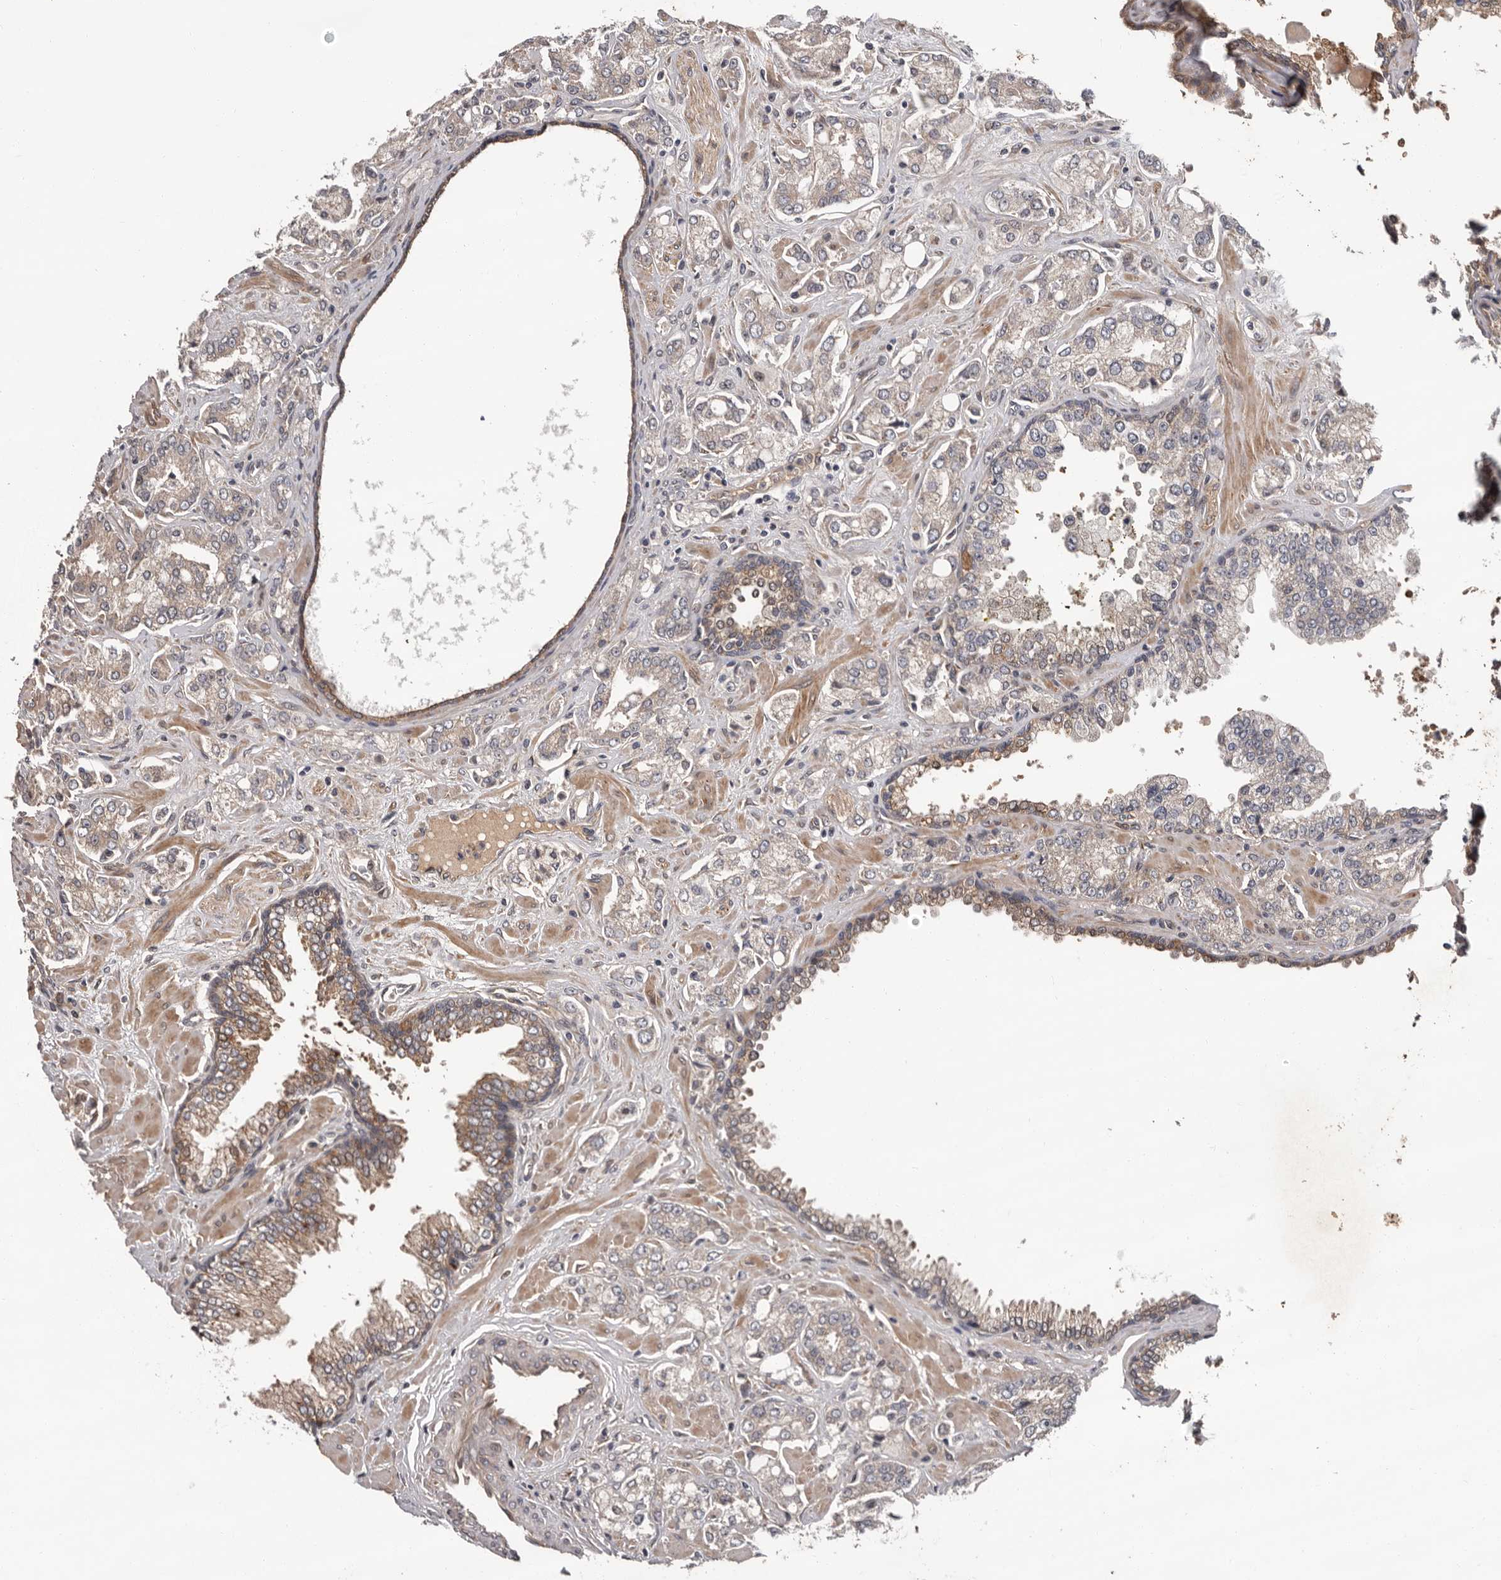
{"staining": {"intensity": "weak", "quantity": "25%-75%", "location": "cytoplasmic/membranous"}, "tissue": "prostate cancer", "cell_type": "Tumor cells", "image_type": "cancer", "snomed": [{"axis": "morphology", "description": "Adenocarcinoma, High grade"}, {"axis": "topography", "description": "Prostate"}], "caption": "Prostate adenocarcinoma (high-grade) stained for a protein (brown) displays weak cytoplasmic/membranous positive expression in approximately 25%-75% of tumor cells.", "gene": "PRKD1", "patient": {"sex": "male", "age": 67}}